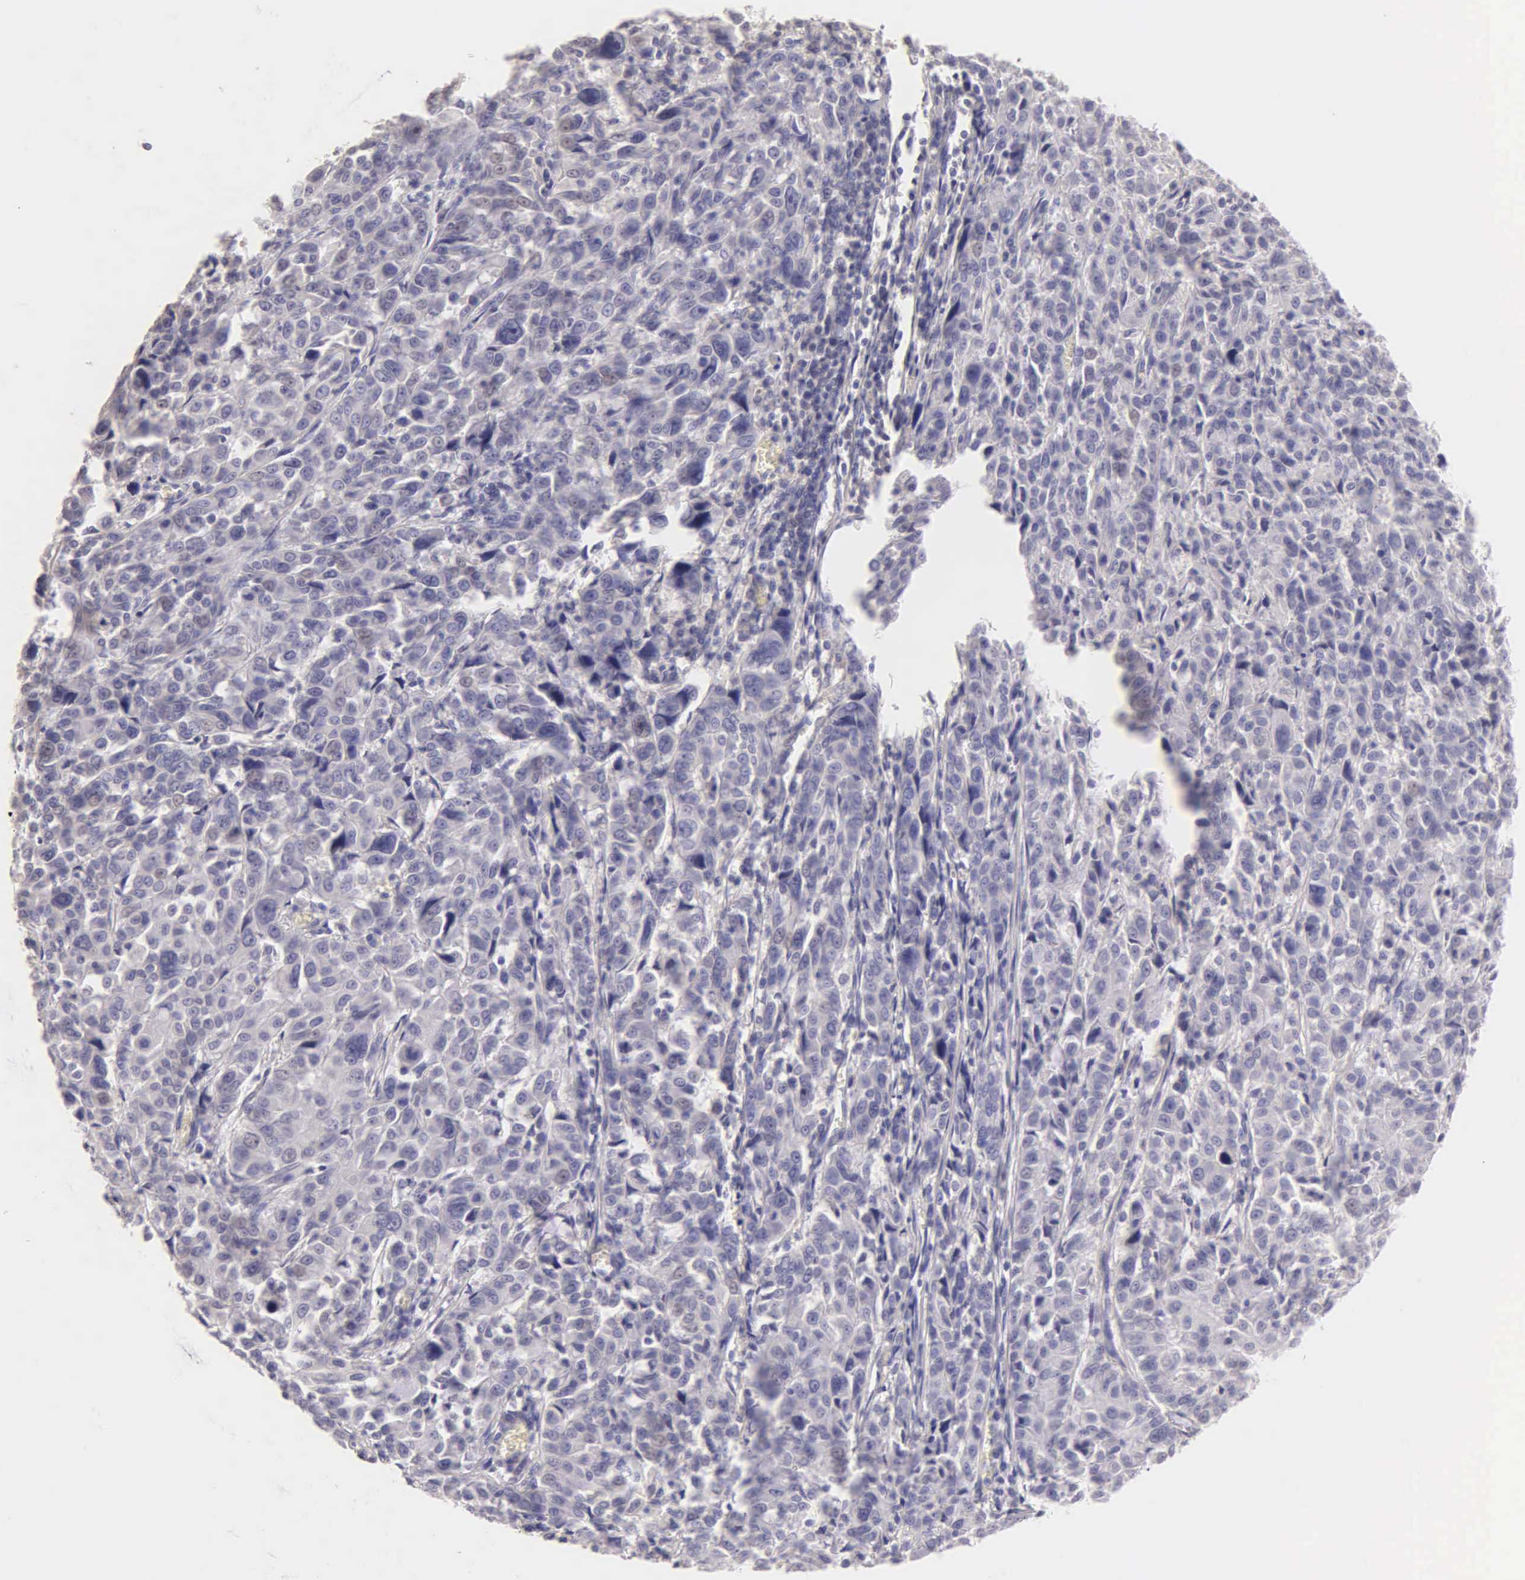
{"staining": {"intensity": "negative", "quantity": "none", "location": "none"}, "tissue": "pancreatic cancer", "cell_type": "Tumor cells", "image_type": "cancer", "snomed": [{"axis": "morphology", "description": "Adenocarcinoma, NOS"}, {"axis": "topography", "description": "Pancreas"}], "caption": "This image is of pancreatic adenocarcinoma stained with immunohistochemistry to label a protein in brown with the nuclei are counter-stained blue. There is no expression in tumor cells. (DAB (3,3'-diaminobenzidine) immunohistochemistry visualized using brightfield microscopy, high magnification).", "gene": "ESR1", "patient": {"sex": "female", "age": 52}}